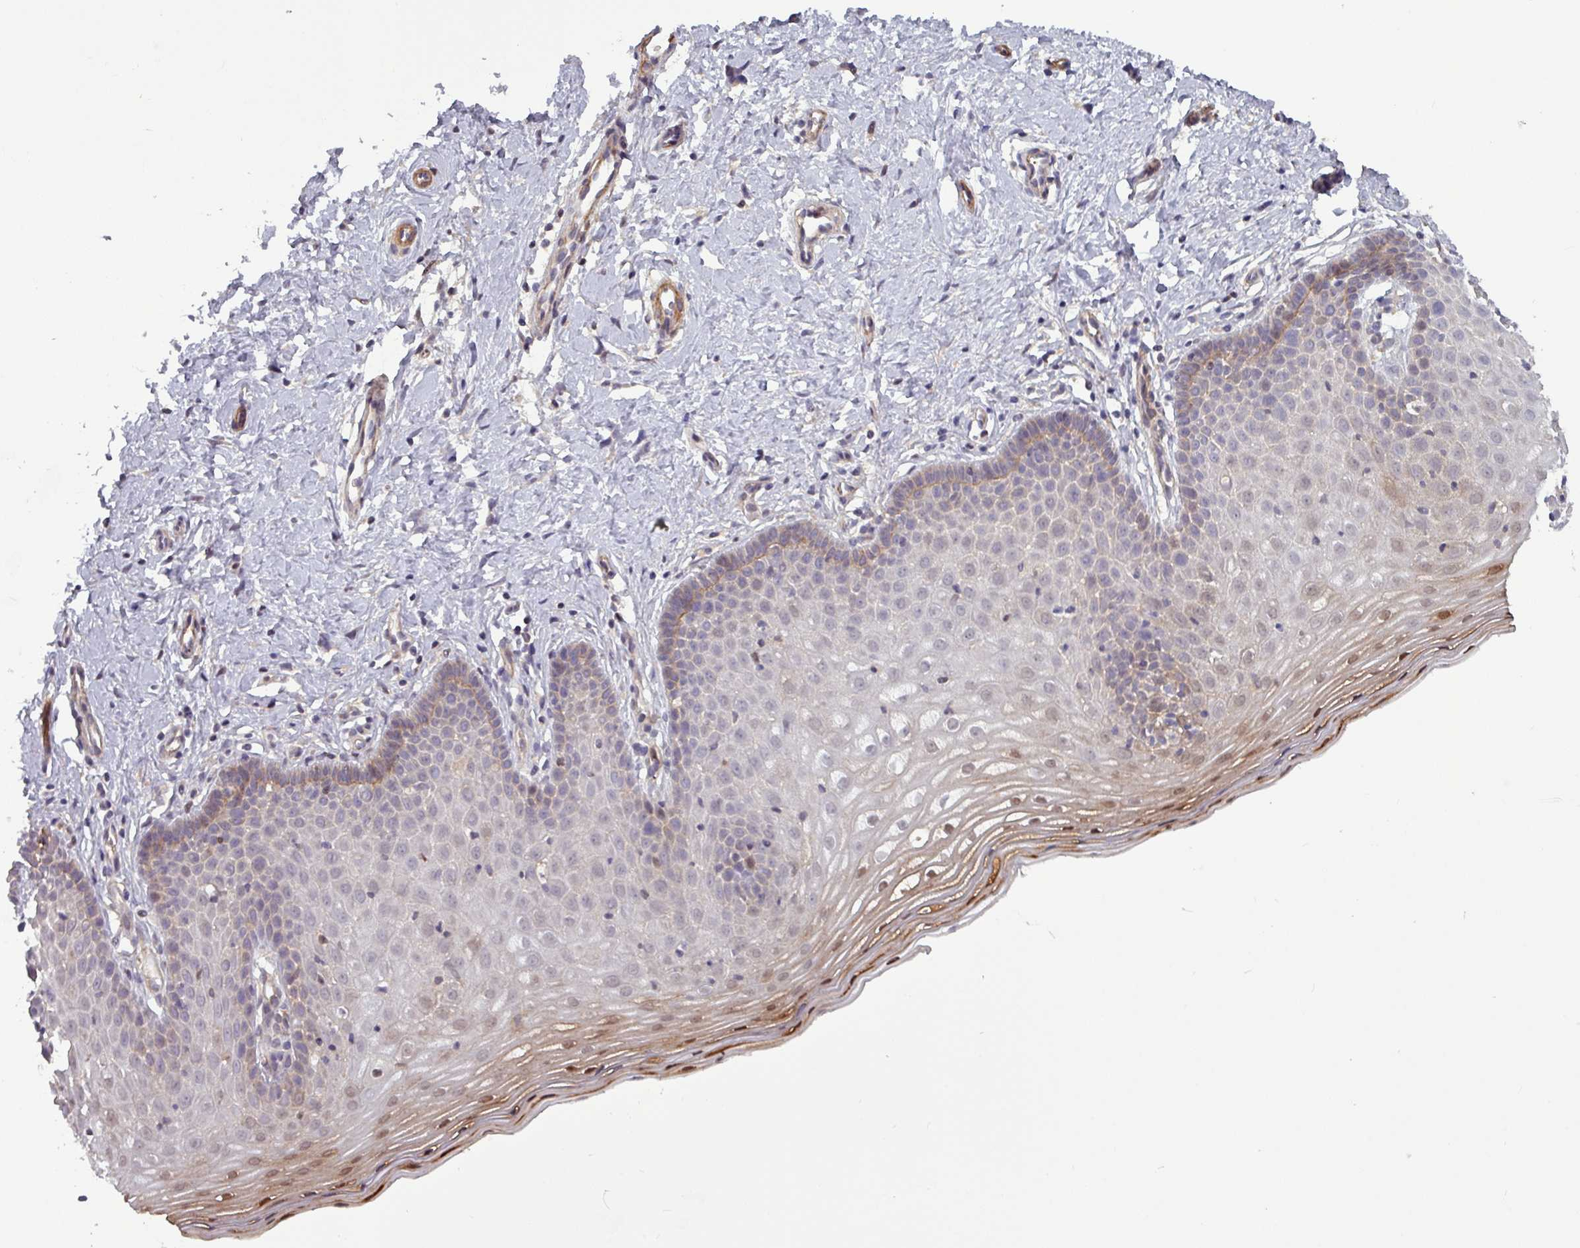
{"staining": {"intensity": "weak", "quantity": "<25%", "location": "cytoplasmic/membranous"}, "tissue": "cervix", "cell_type": "Squamous epithelial cells", "image_type": "normal", "snomed": [{"axis": "morphology", "description": "Normal tissue, NOS"}, {"axis": "topography", "description": "Cervix"}], "caption": "The histopathology image demonstrates no significant expression in squamous epithelial cells of cervix. (DAB (3,3'-diaminobenzidine) immunohistochemistry with hematoxylin counter stain).", "gene": "PCED1A", "patient": {"sex": "female", "age": 36}}